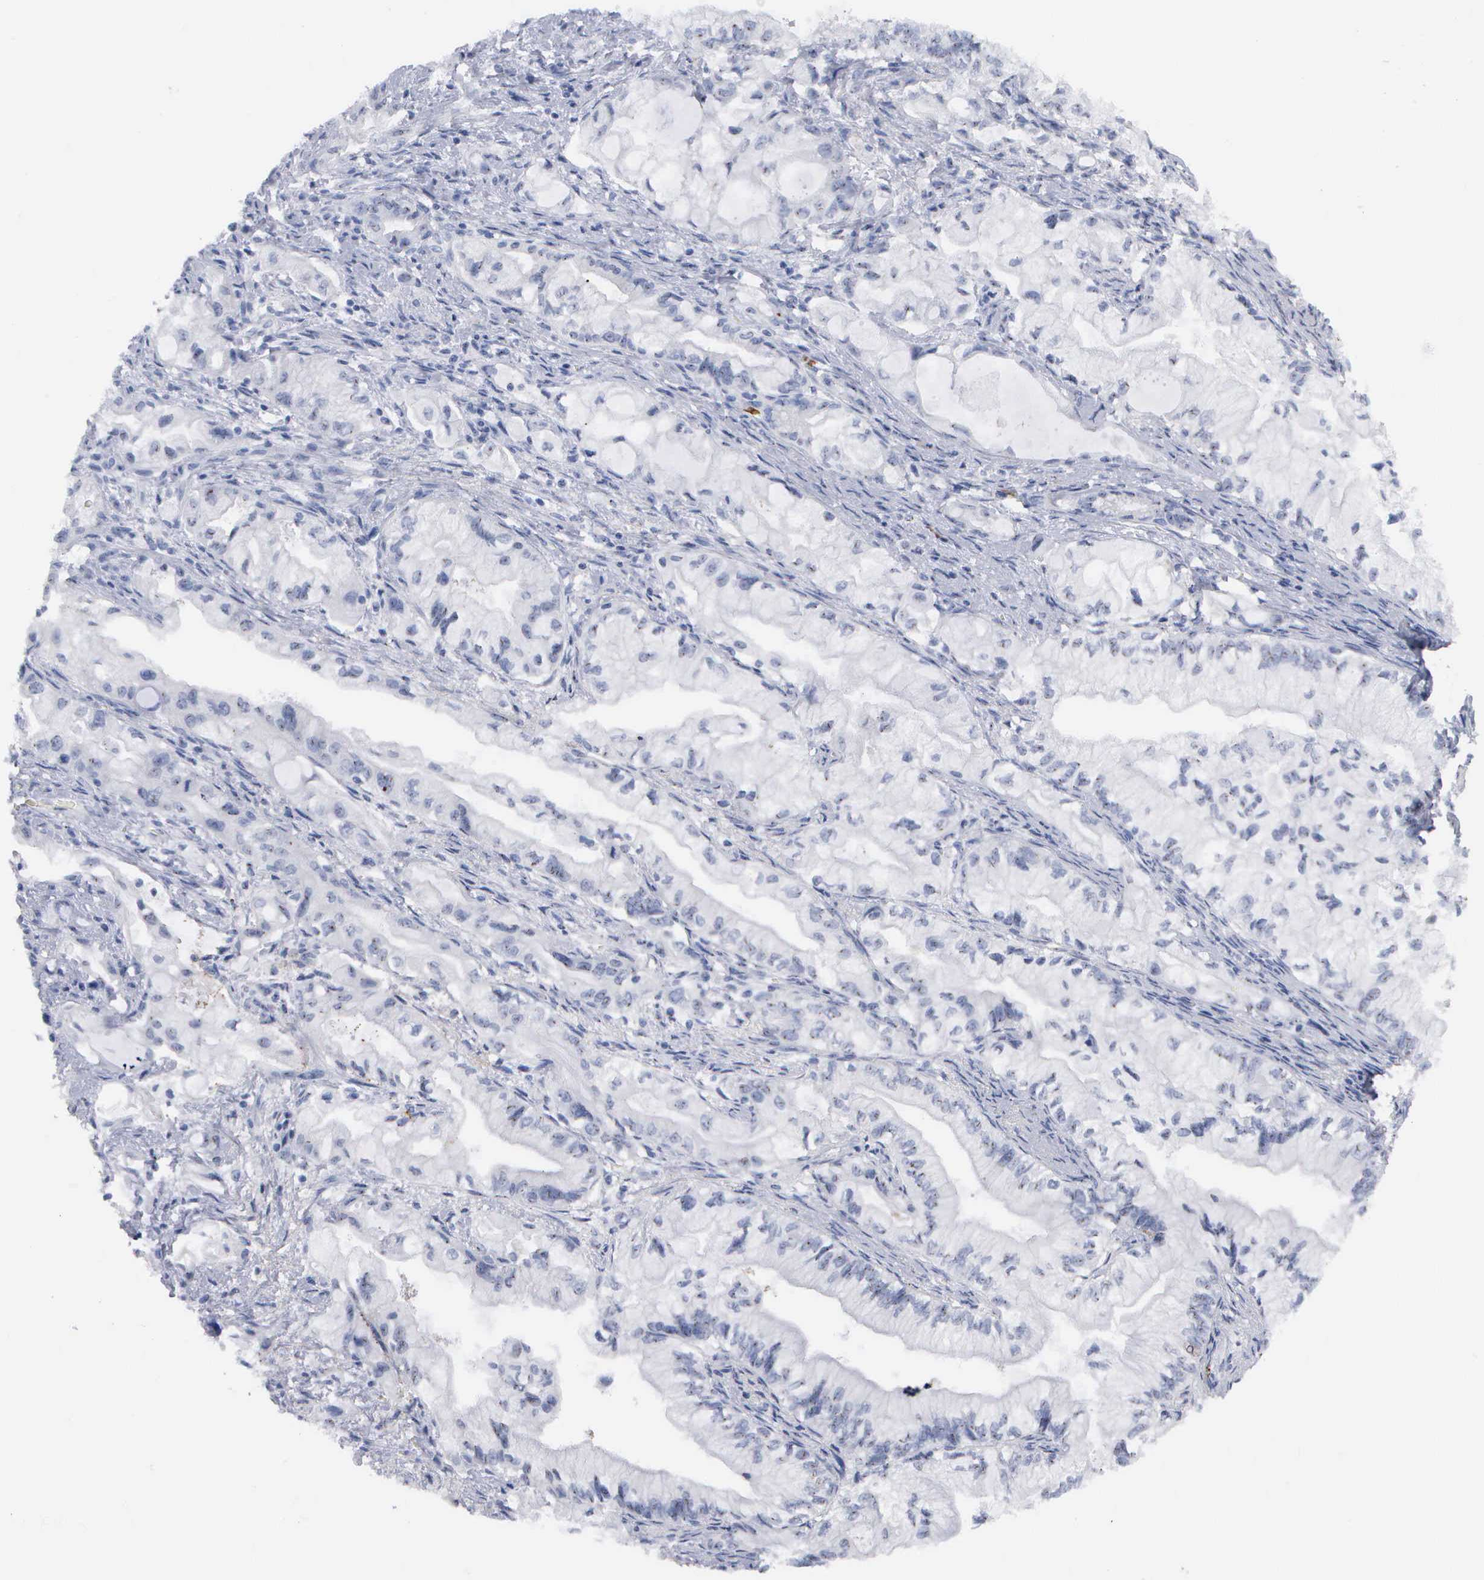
{"staining": {"intensity": "negative", "quantity": "none", "location": "none"}, "tissue": "pancreatic cancer", "cell_type": "Tumor cells", "image_type": "cancer", "snomed": [{"axis": "morphology", "description": "Adenocarcinoma, NOS"}, {"axis": "topography", "description": "Pancreas"}], "caption": "There is no significant expression in tumor cells of pancreatic cancer.", "gene": "ASPHD2", "patient": {"sex": "male", "age": 79}}